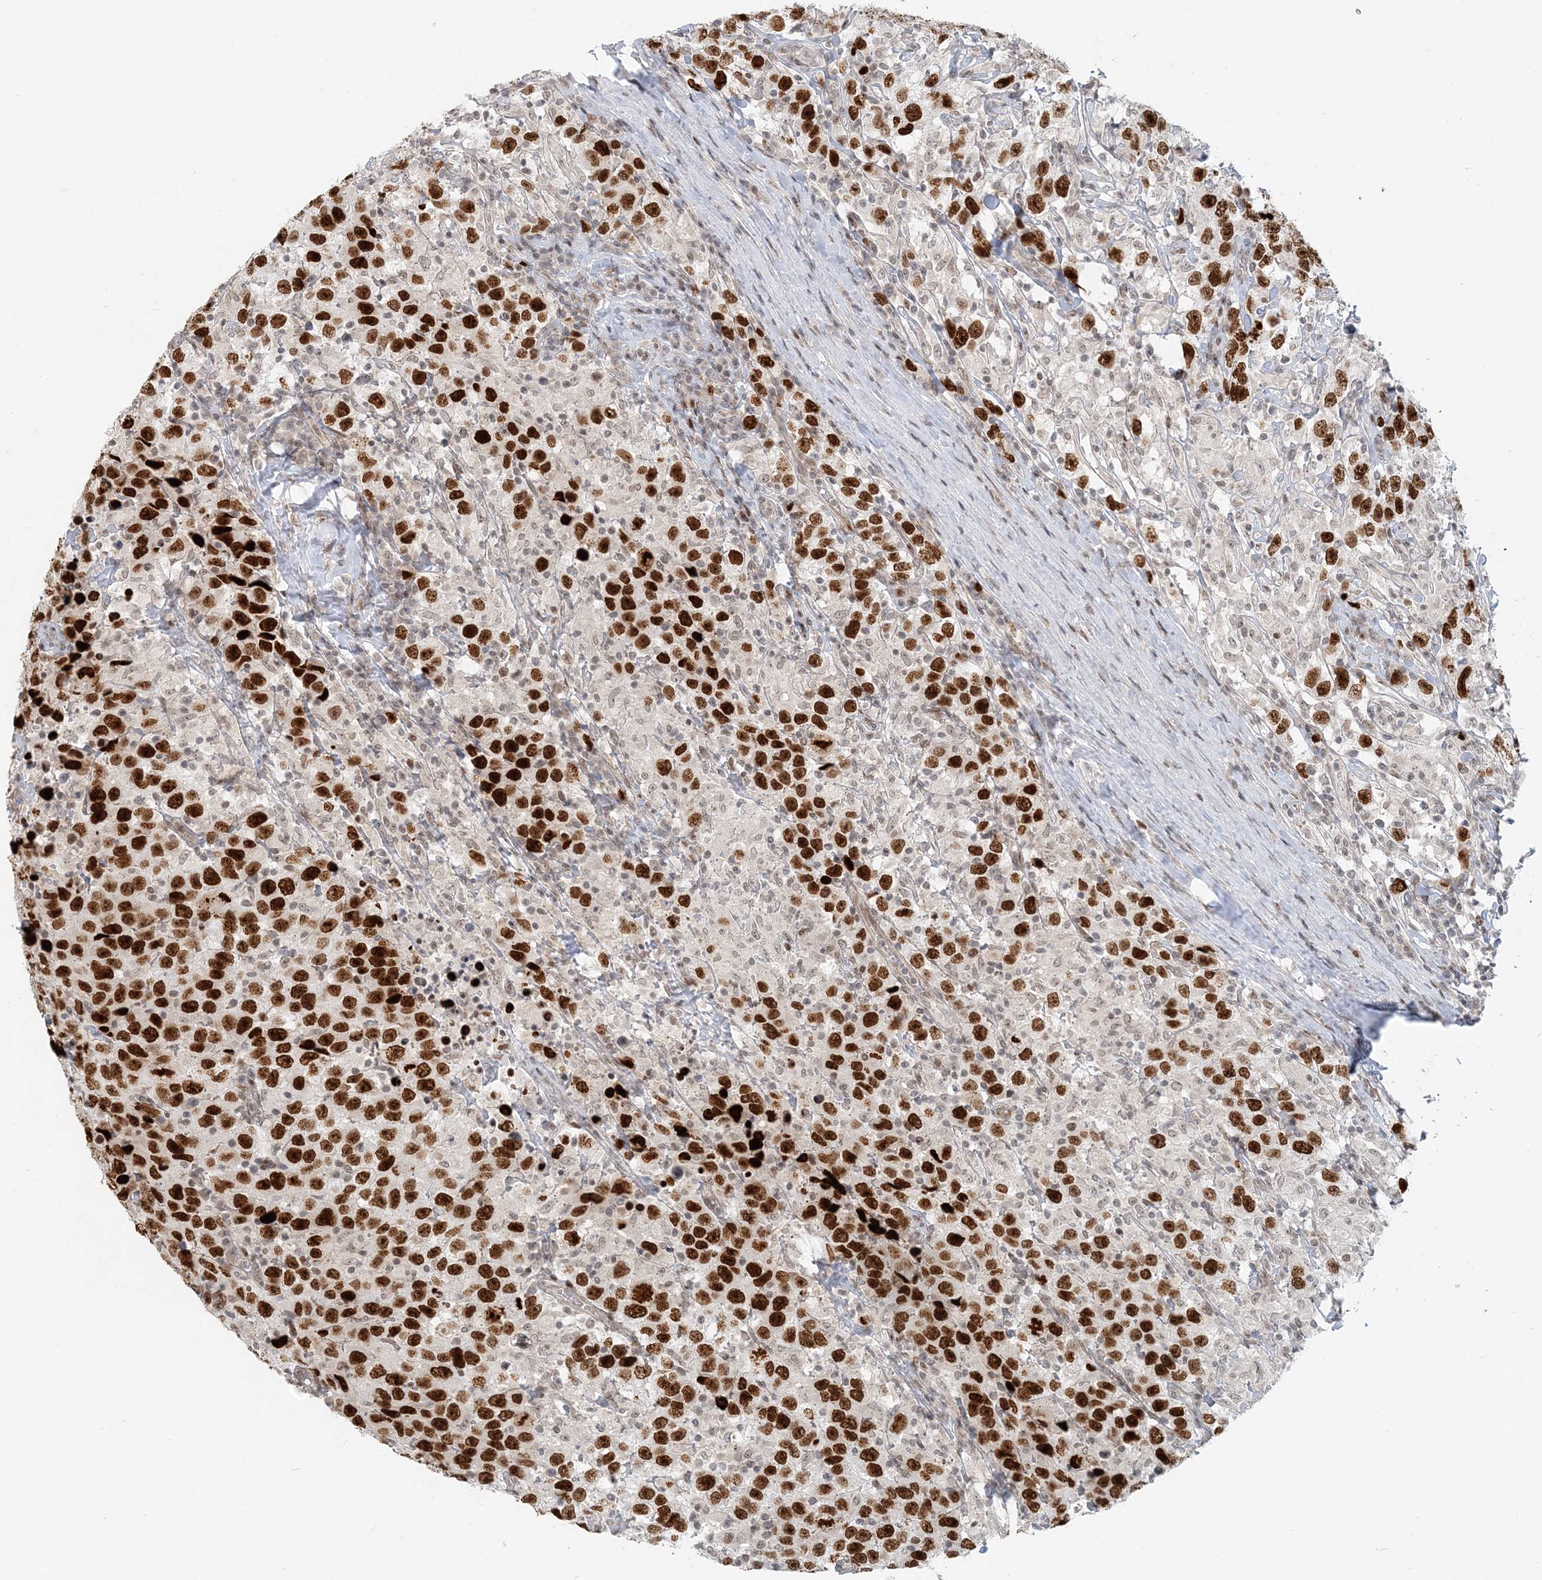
{"staining": {"intensity": "strong", "quantity": ">75%", "location": "nuclear"}, "tissue": "testis cancer", "cell_type": "Tumor cells", "image_type": "cancer", "snomed": [{"axis": "morphology", "description": "Seminoma, NOS"}, {"axis": "topography", "description": "Testis"}], "caption": "The photomicrograph demonstrates staining of testis cancer (seminoma), revealing strong nuclear protein positivity (brown color) within tumor cells.", "gene": "BAZ1B", "patient": {"sex": "male", "age": 41}}